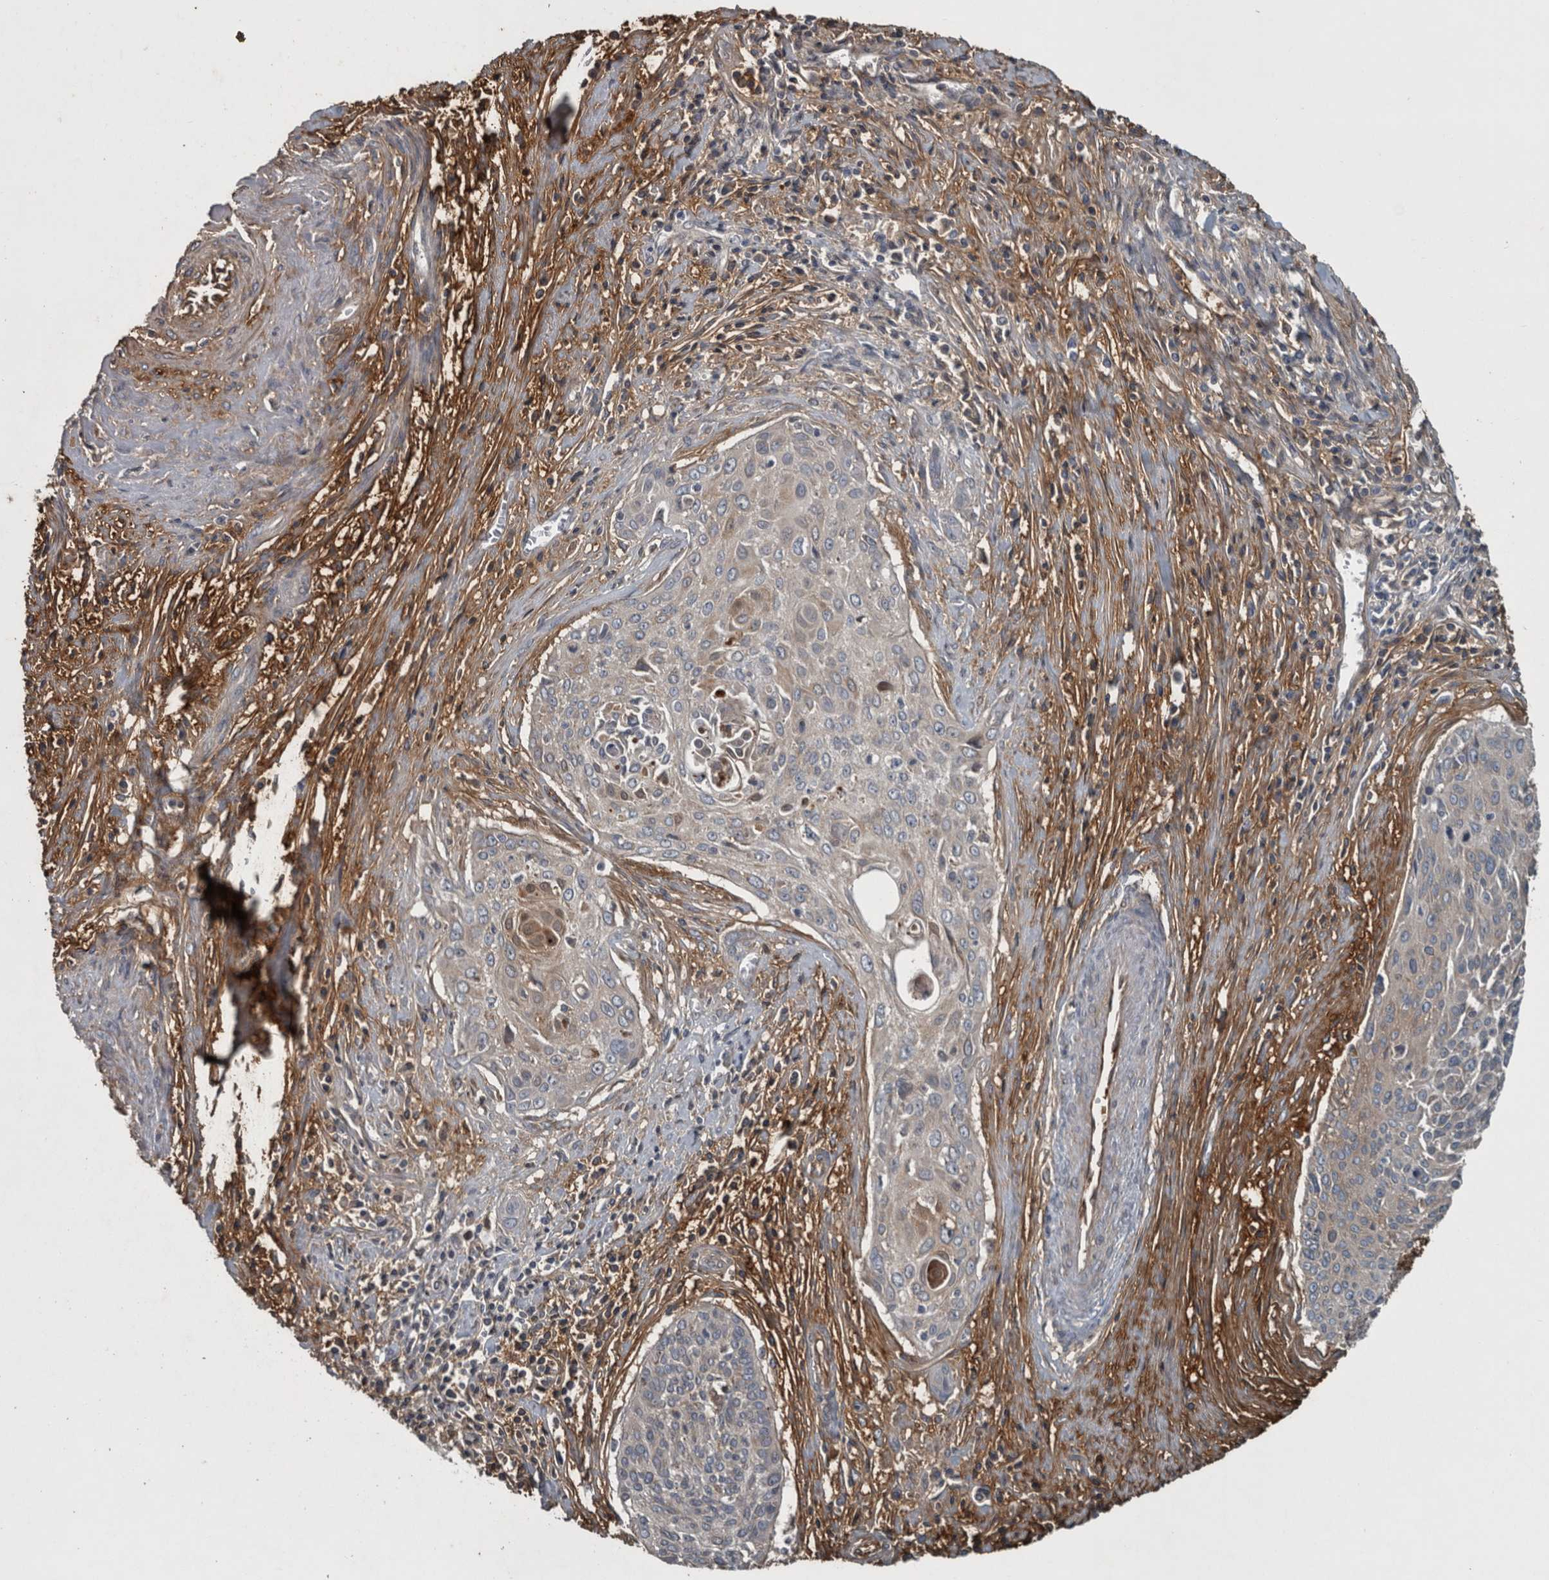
{"staining": {"intensity": "negative", "quantity": "none", "location": "none"}, "tissue": "cervical cancer", "cell_type": "Tumor cells", "image_type": "cancer", "snomed": [{"axis": "morphology", "description": "Squamous cell carcinoma, NOS"}, {"axis": "topography", "description": "Cervix"}], "caption": "There is no significant staining in tumor cells of squamous cell carcinoma (cervical).", "gene": "EXOC8", "patient": {"sex": "female", "age": 55}}